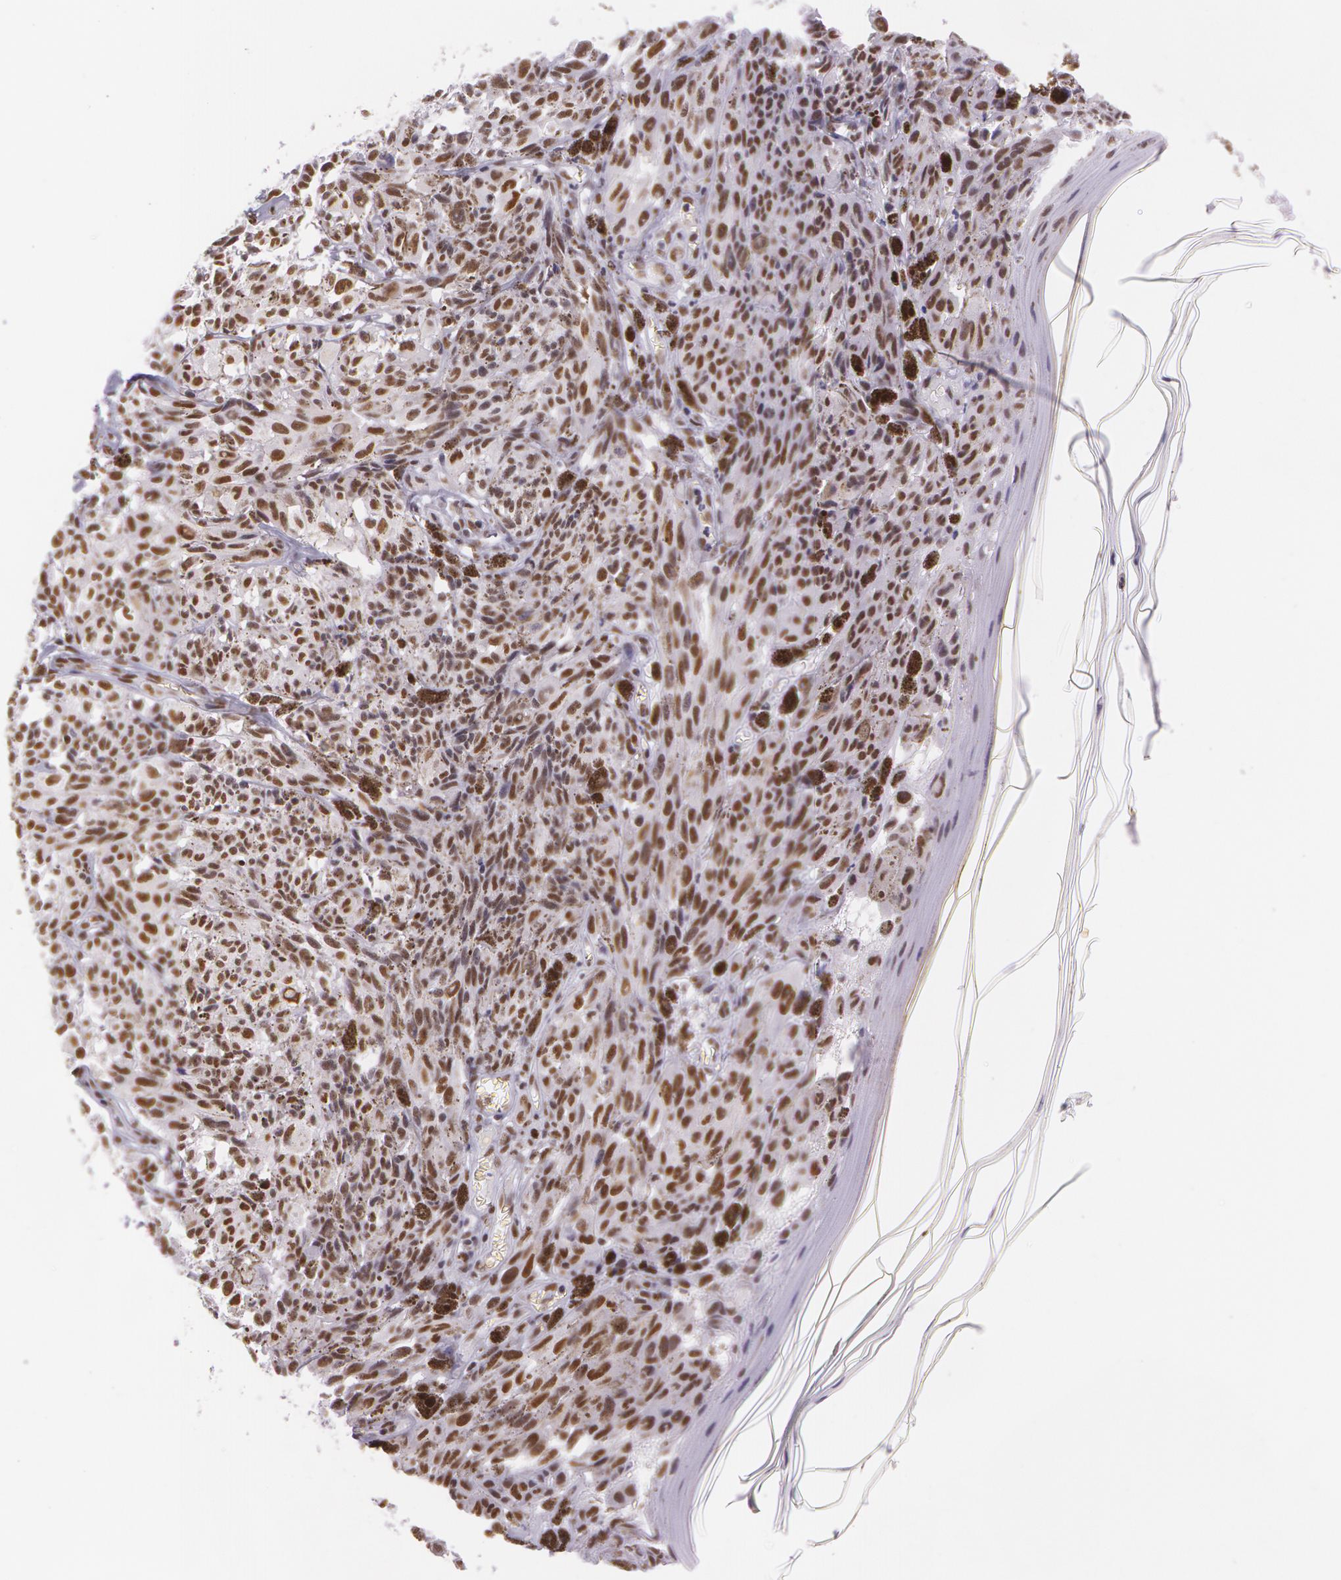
{"staining": {"intensity": "moderate", "quantity": ">75%", "location": "nuclear"}, "tissue": "melanoma", "cell_type": "Tumor cells", "image_type": "cancer", "snomed": [{"axis": "morphology", "description": "Malignant melanoma, NOS"}, {"axis": "topography", "description": "Skin"}], "caption": "Melanoma stained for a protein shows moderate nuclear positivity in tumor cells.", "gene": "NBN", "patient": {"sex": "female", "age": 72}}